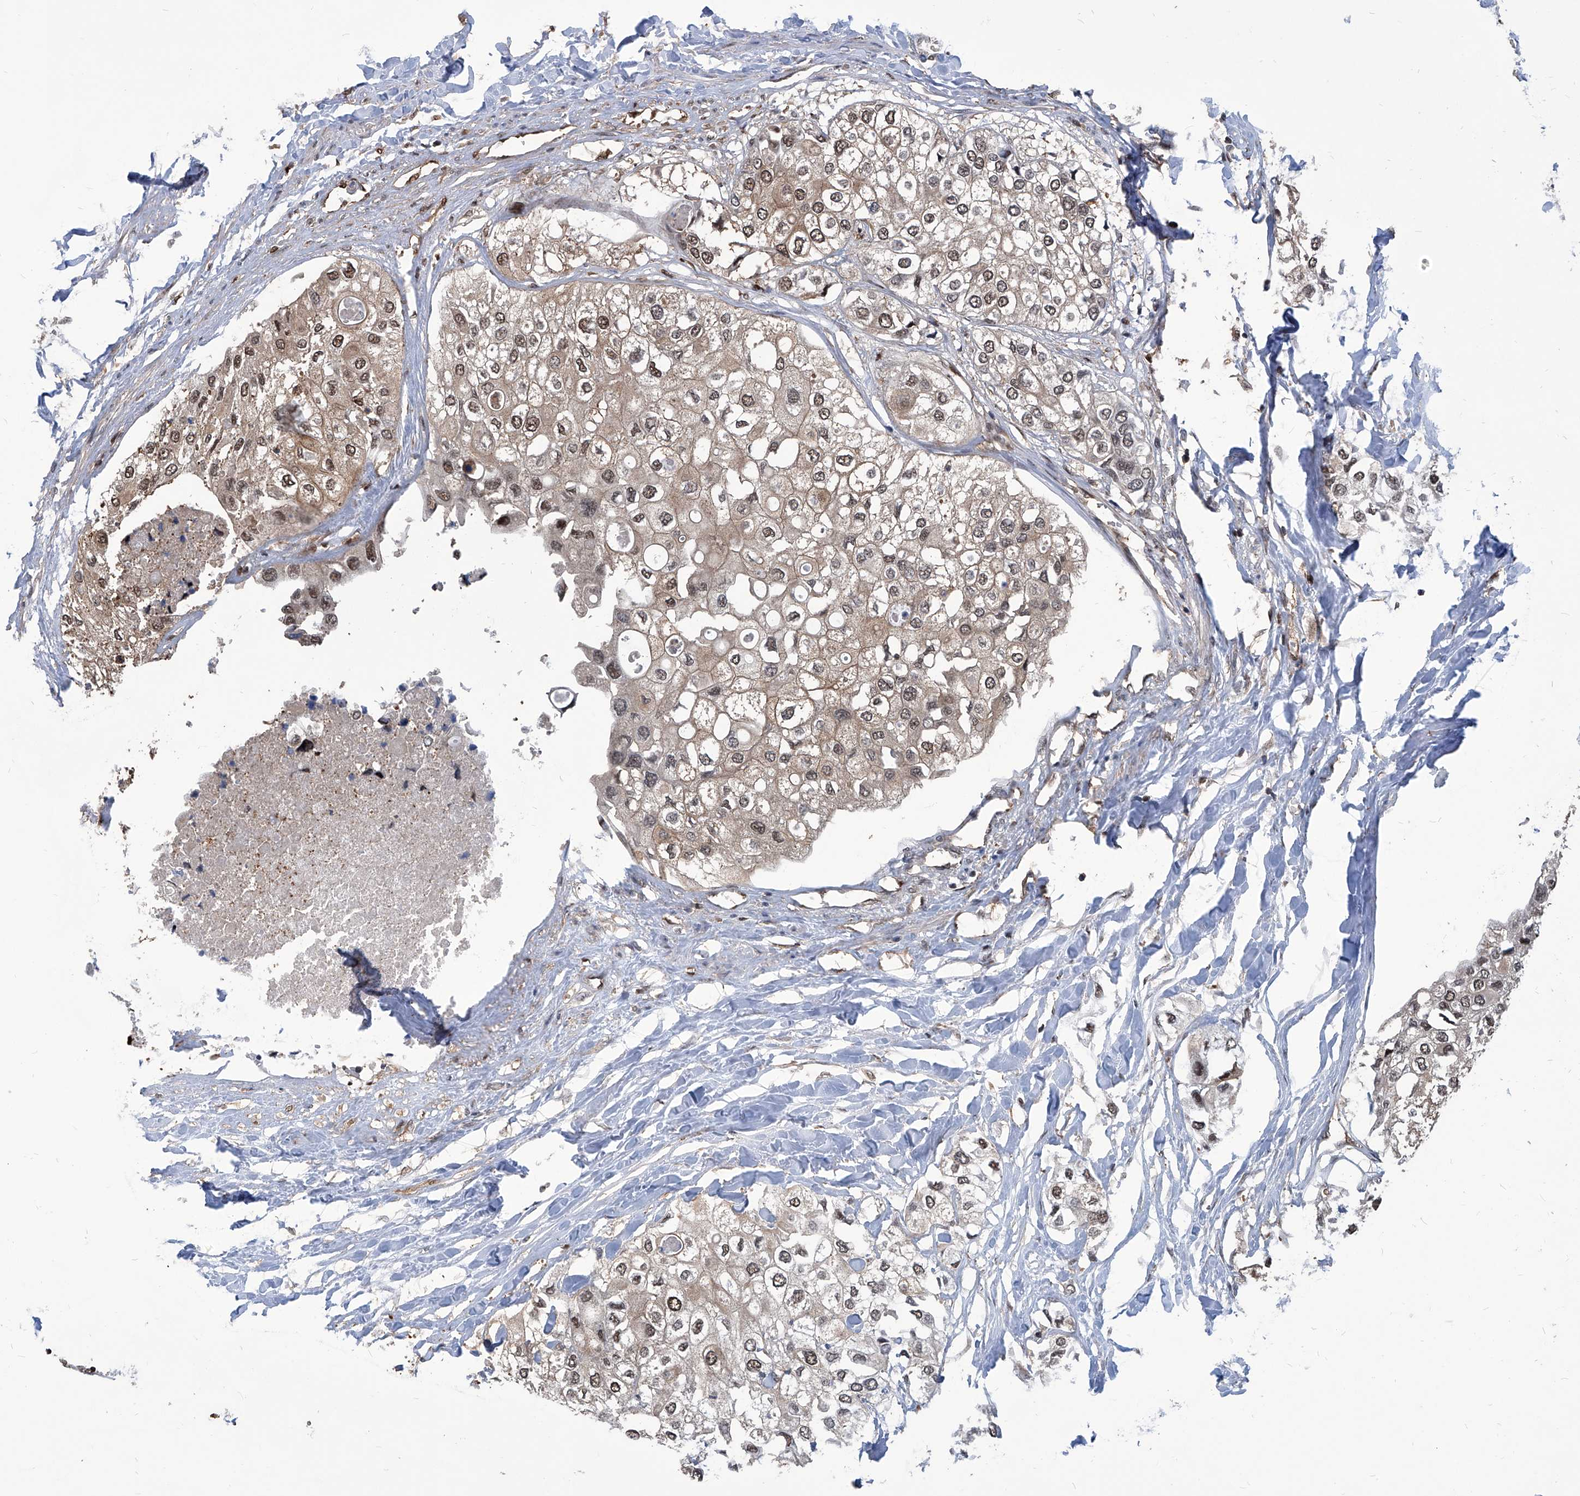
{"staining": {"intensity": "weak", "quantity": ">75%", "location": "cytoplasmic/membranous,nuclear"}, "tissue": "urothelial cancer", "cell_type": "Tumor cells", "image_type": "cancer", "snomed": [{"axis": "morphology", "description": "Urothelial carcinoma, High grade"}, {"axis": "topography", "description": "Urinary bladder"}], "caption": "Weak cytoplasmic/membranous and nuclear expression is present in about >75% of tumor cells in urothelial cancer. (Brightfield microscopy of DAB IHC at high magnification).", "gene": "PSMB1", "patient": {"sex": "male", "age": 64}}